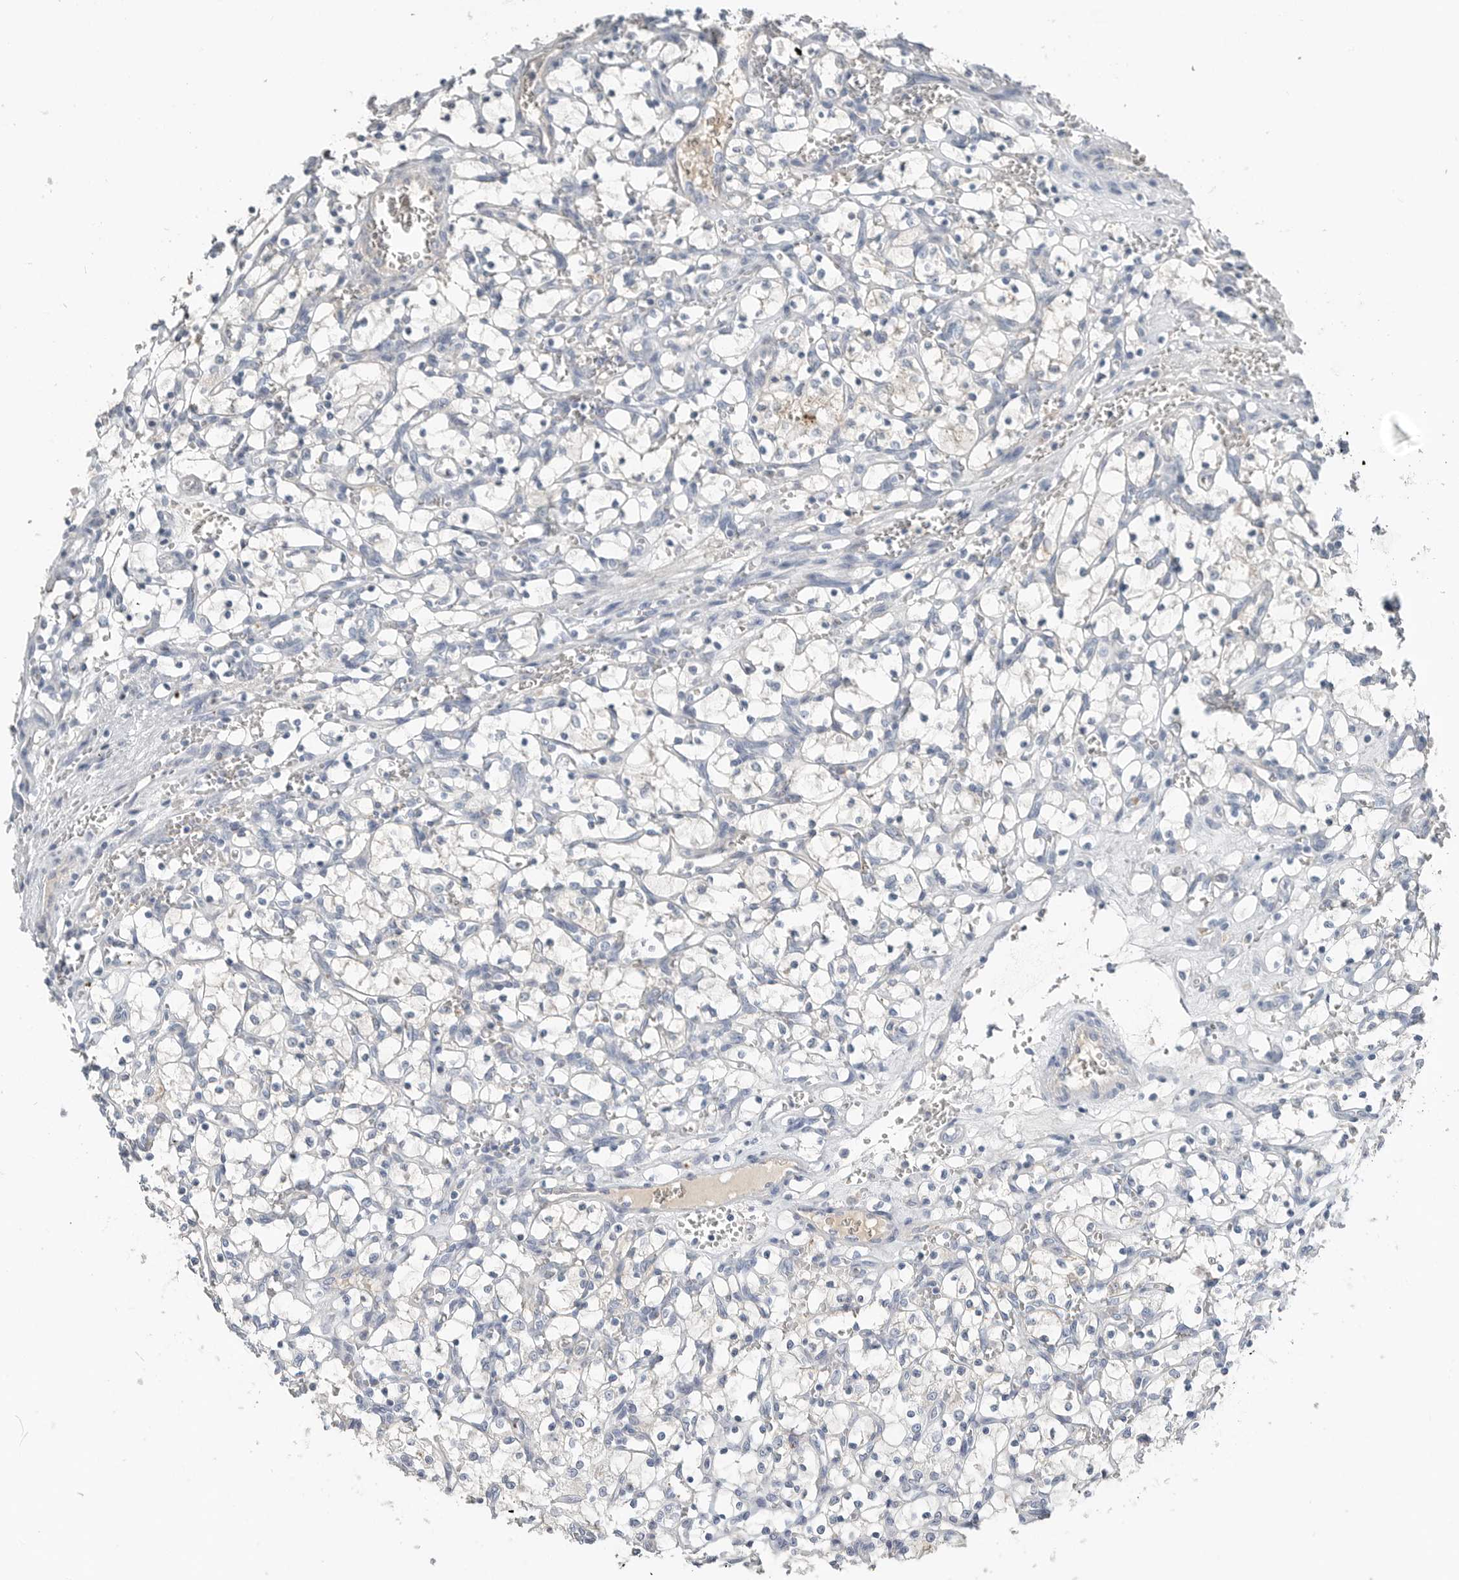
{"staining": {"intensity": "negative", "quantity": "none", "location": "none"}, "tissue": "renal cancer", "cell_type": "Tumor cells", "image_type": "cancer", "snomed": [{"axis": "morphology", "description": "Adenocarcinoma, NOS"}, {"axis": "topography", "description": "Kidney"}], "caption": "Protein analysis of renal cancer demonstrates no significant positivity in tumor cells.", "gene": "SERPINB7", "patient": {"sex": "female", "age": 69}}